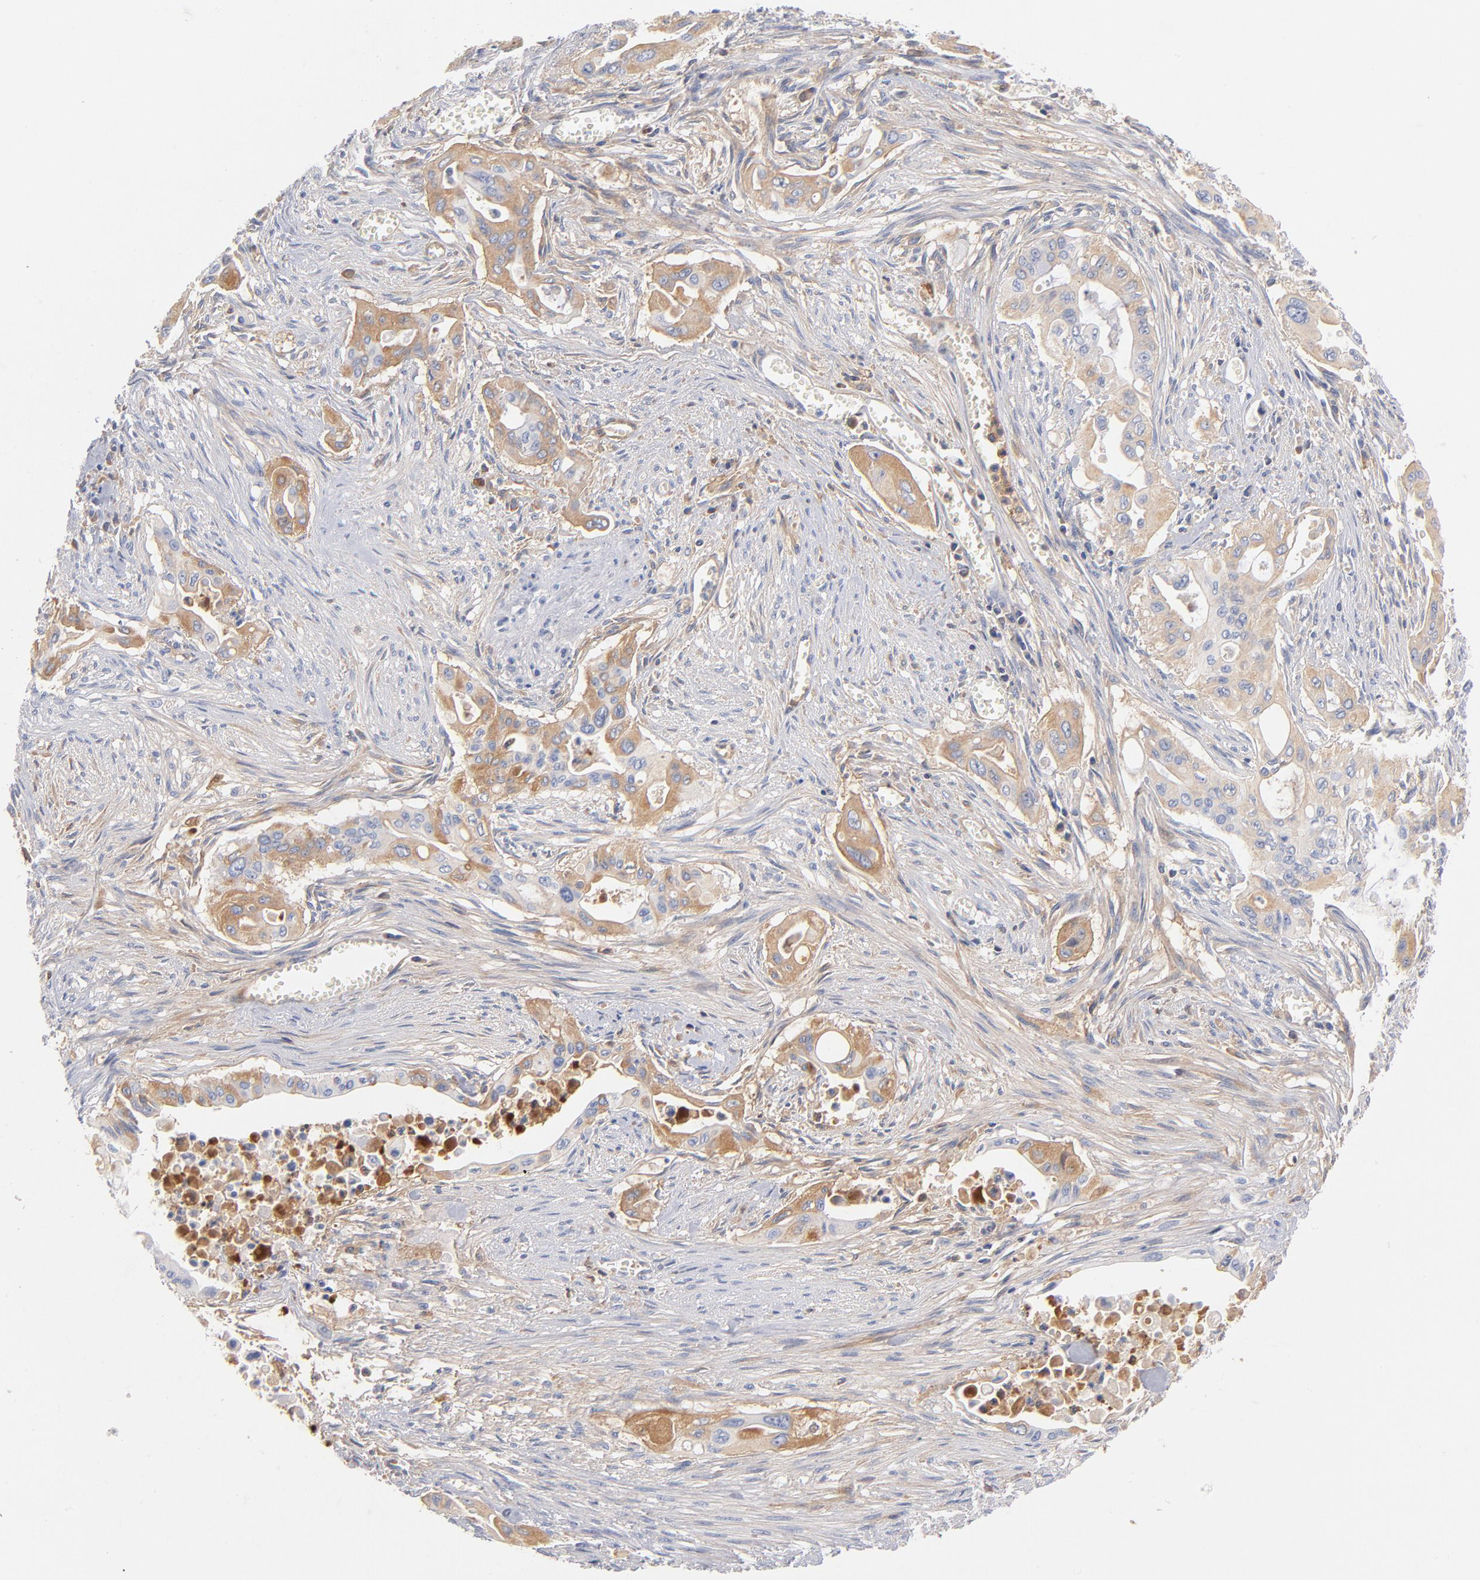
{"staining": {"intensity": "weak", "quantity": "25%-75%", "location": "cytoplasmic/membranous"}, "tissue": "pancreatic cancer", "cell_type": "Tumor cells", "image_type": "cancer", "snomed": [{"axis": "morphology", "description": "Adenocarcinoma, NOS"}, {"axis": "topography", "description": "Pancreas"}], "caption": "Tumor cells reveal low levels of weak cytoplasmic/membranous staining in about 25%-75% of cells in pancreatic cancer. (Brightfield microscopy of DAB IHC at high magnification).", "gene": "C3", "patient": {"sex": "male", "age": 77}}